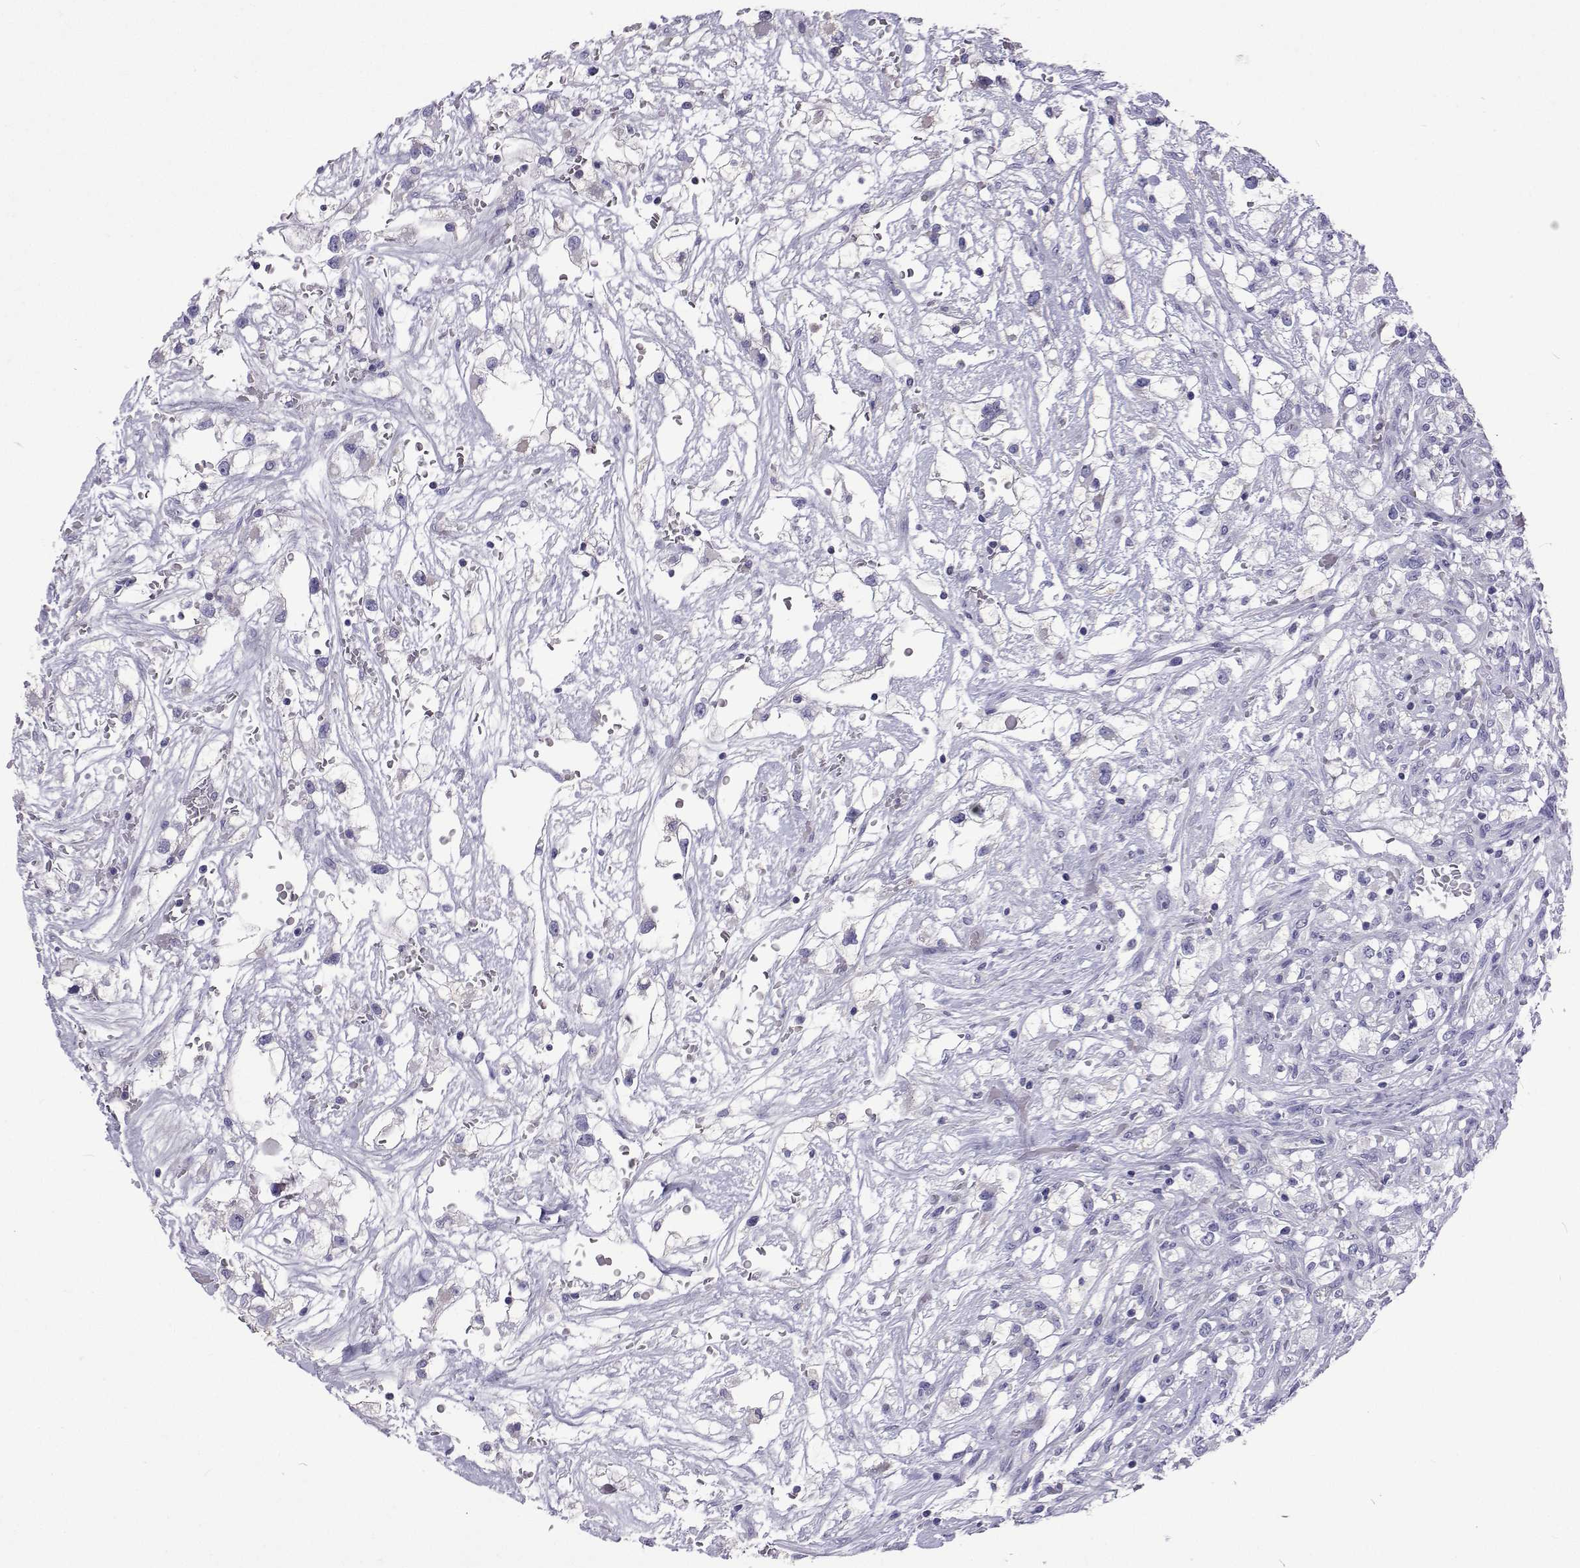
{"staining": {"intensity": "negative", "quantity": "none", "location": "none"}, "tissue": "renal cancer", "cell_type": "Tumor cells", "image_type": "cancer", "snomed": [{"axis": "morphology", "description": "Adenocarcinoma, NOS"}, {"axis": "topography", "description": "Kidney"}], "caption": "This is an IHC histopathology image of human renal cancer (adenocarcinoma). There is no expression in tumor cells.", "gene": "UMODL1", "patient": {"sex": "male", "age": 59}}